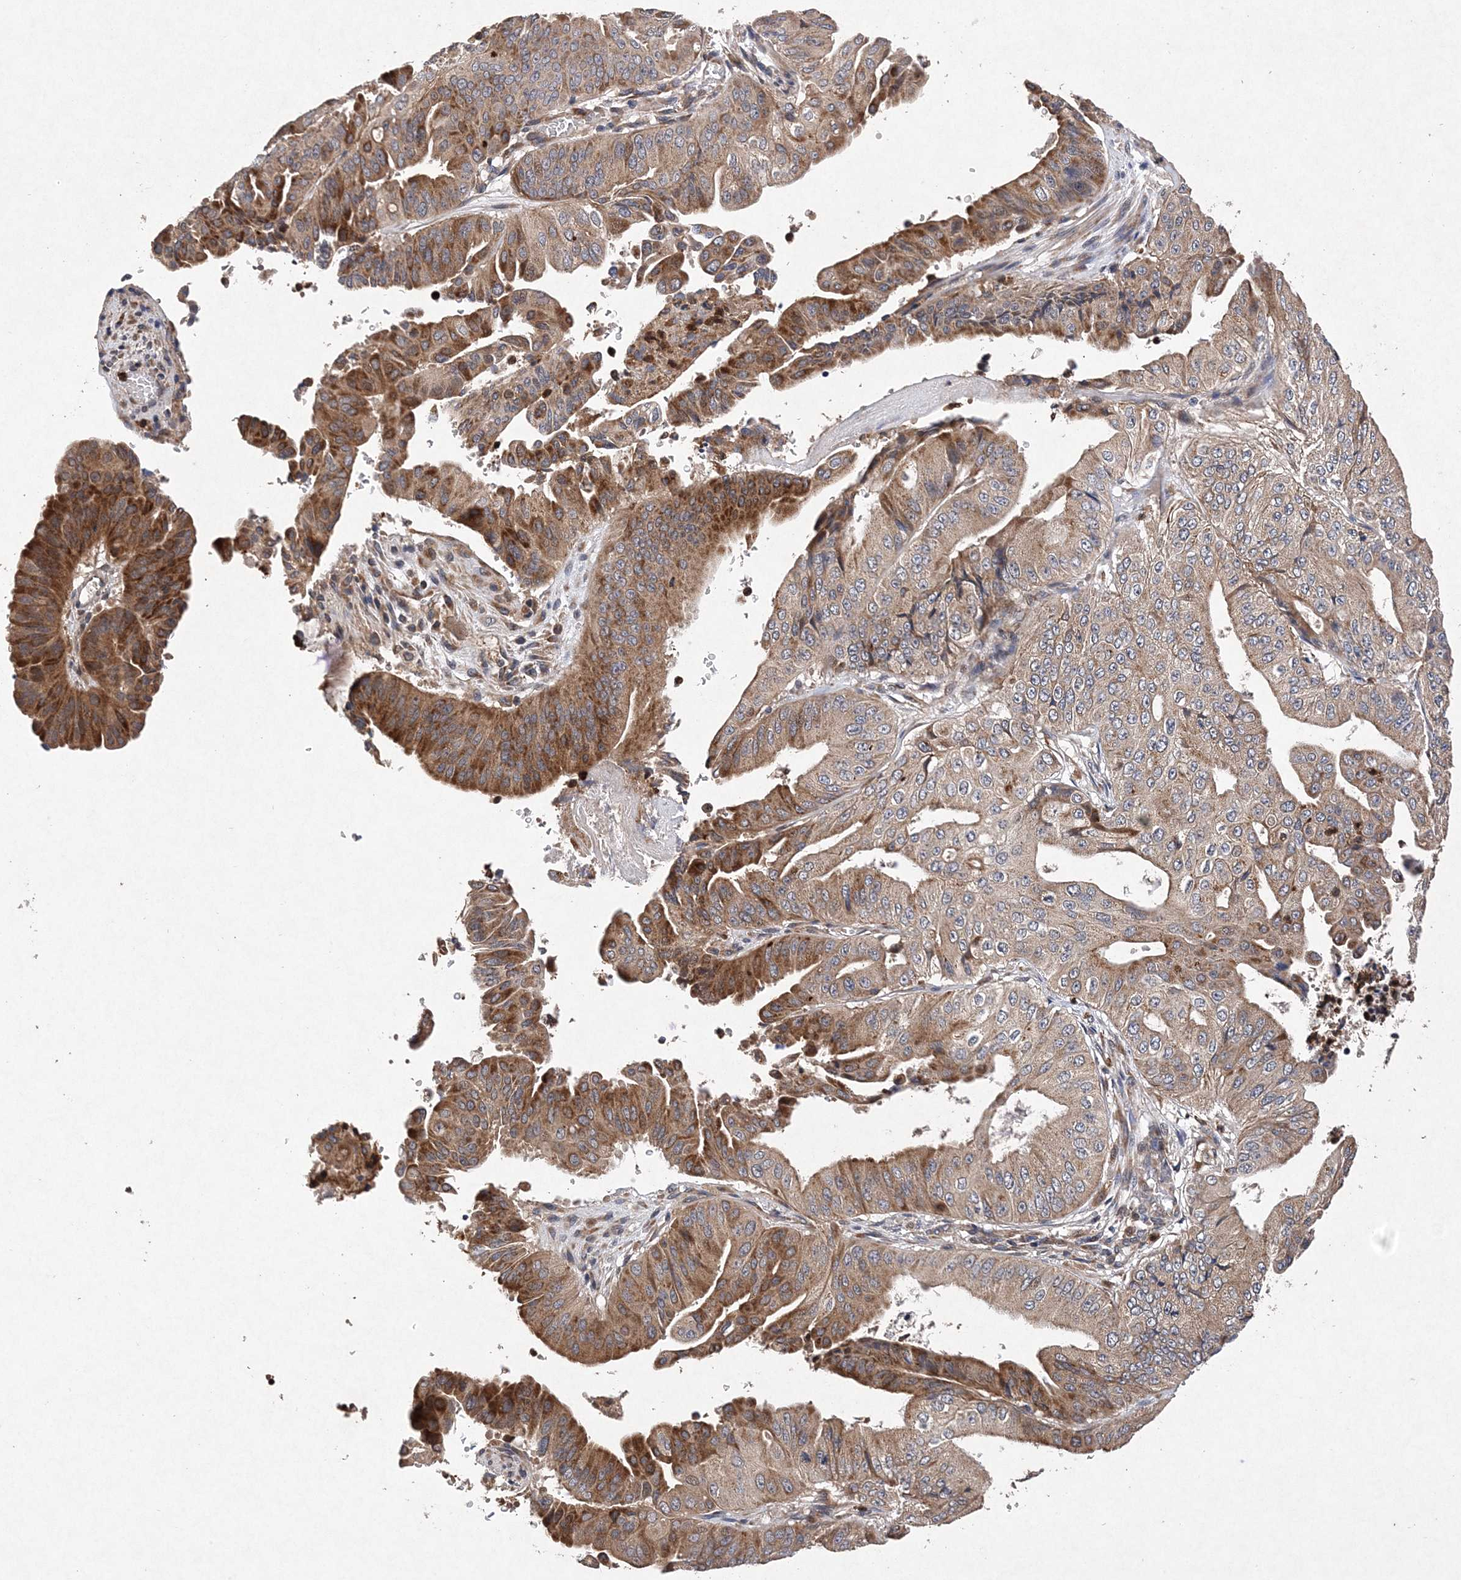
{"staining": {"intensity": "moderate", "quantity": ">75%", "location": "cytoplasmic/membranous"}, "tissue": "pancreatic cancer", "cell_type": "Tumor cells", "image_type": "cancer", "snomed": [{"axis": "morphology", "description": "Adenocarcinoma, NOS"}, {"axis": "topography", "description": "Pancreas"}], "caption": "Immunohistochemistry (IHC) image of neoplastic tissue: adenocarcinoma (pancreatic) stained using IHC exhibits medium levels of moderate protein expression localized specifically in the cytoplasmic/membranous of tumor cells, appearing as a cytoplasmic/membranous brown color.", "gene": "PROSER1", "patient": {"sex": "female", "age": 77}}